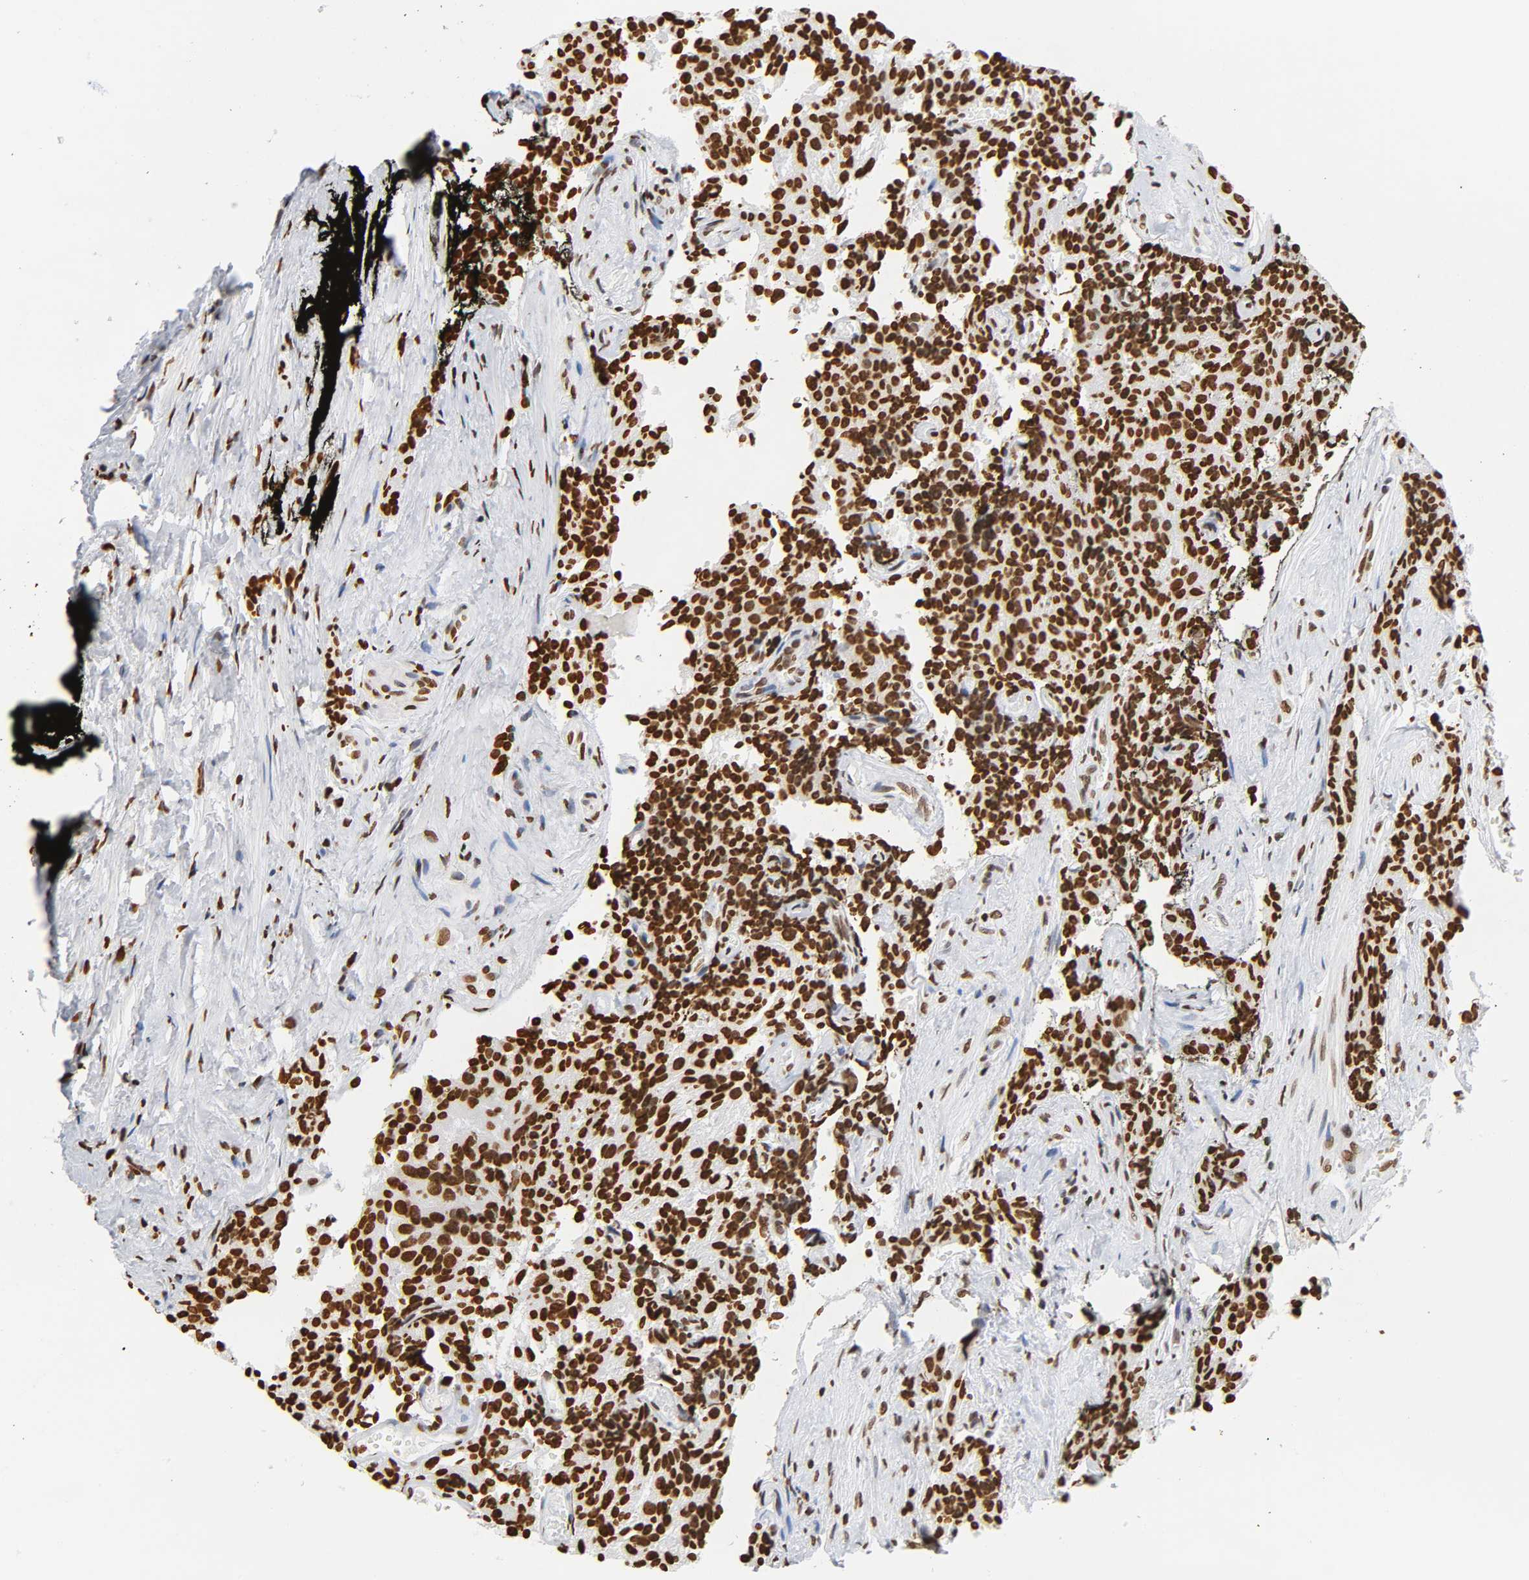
{"staining": {"intensity": "strong", "quantity": ">75%", "location": "nuclear"}, "tissue": "prostate cancer", "cell_type": "Tumor cells", "image_type": "cancer", "snomed": [{"axis": "morphology", "description": "Adenocarcinoma, High grade"}, {"axis": "topography", "description": "Prostate"}], "caption": "A brown stain labels strong nuclear staining of a protein in human high-grade adenocarcinoma (prostate) tumor cells.", "gene": "HOXA6", "patient": {"sex": "male", "age": 58}}